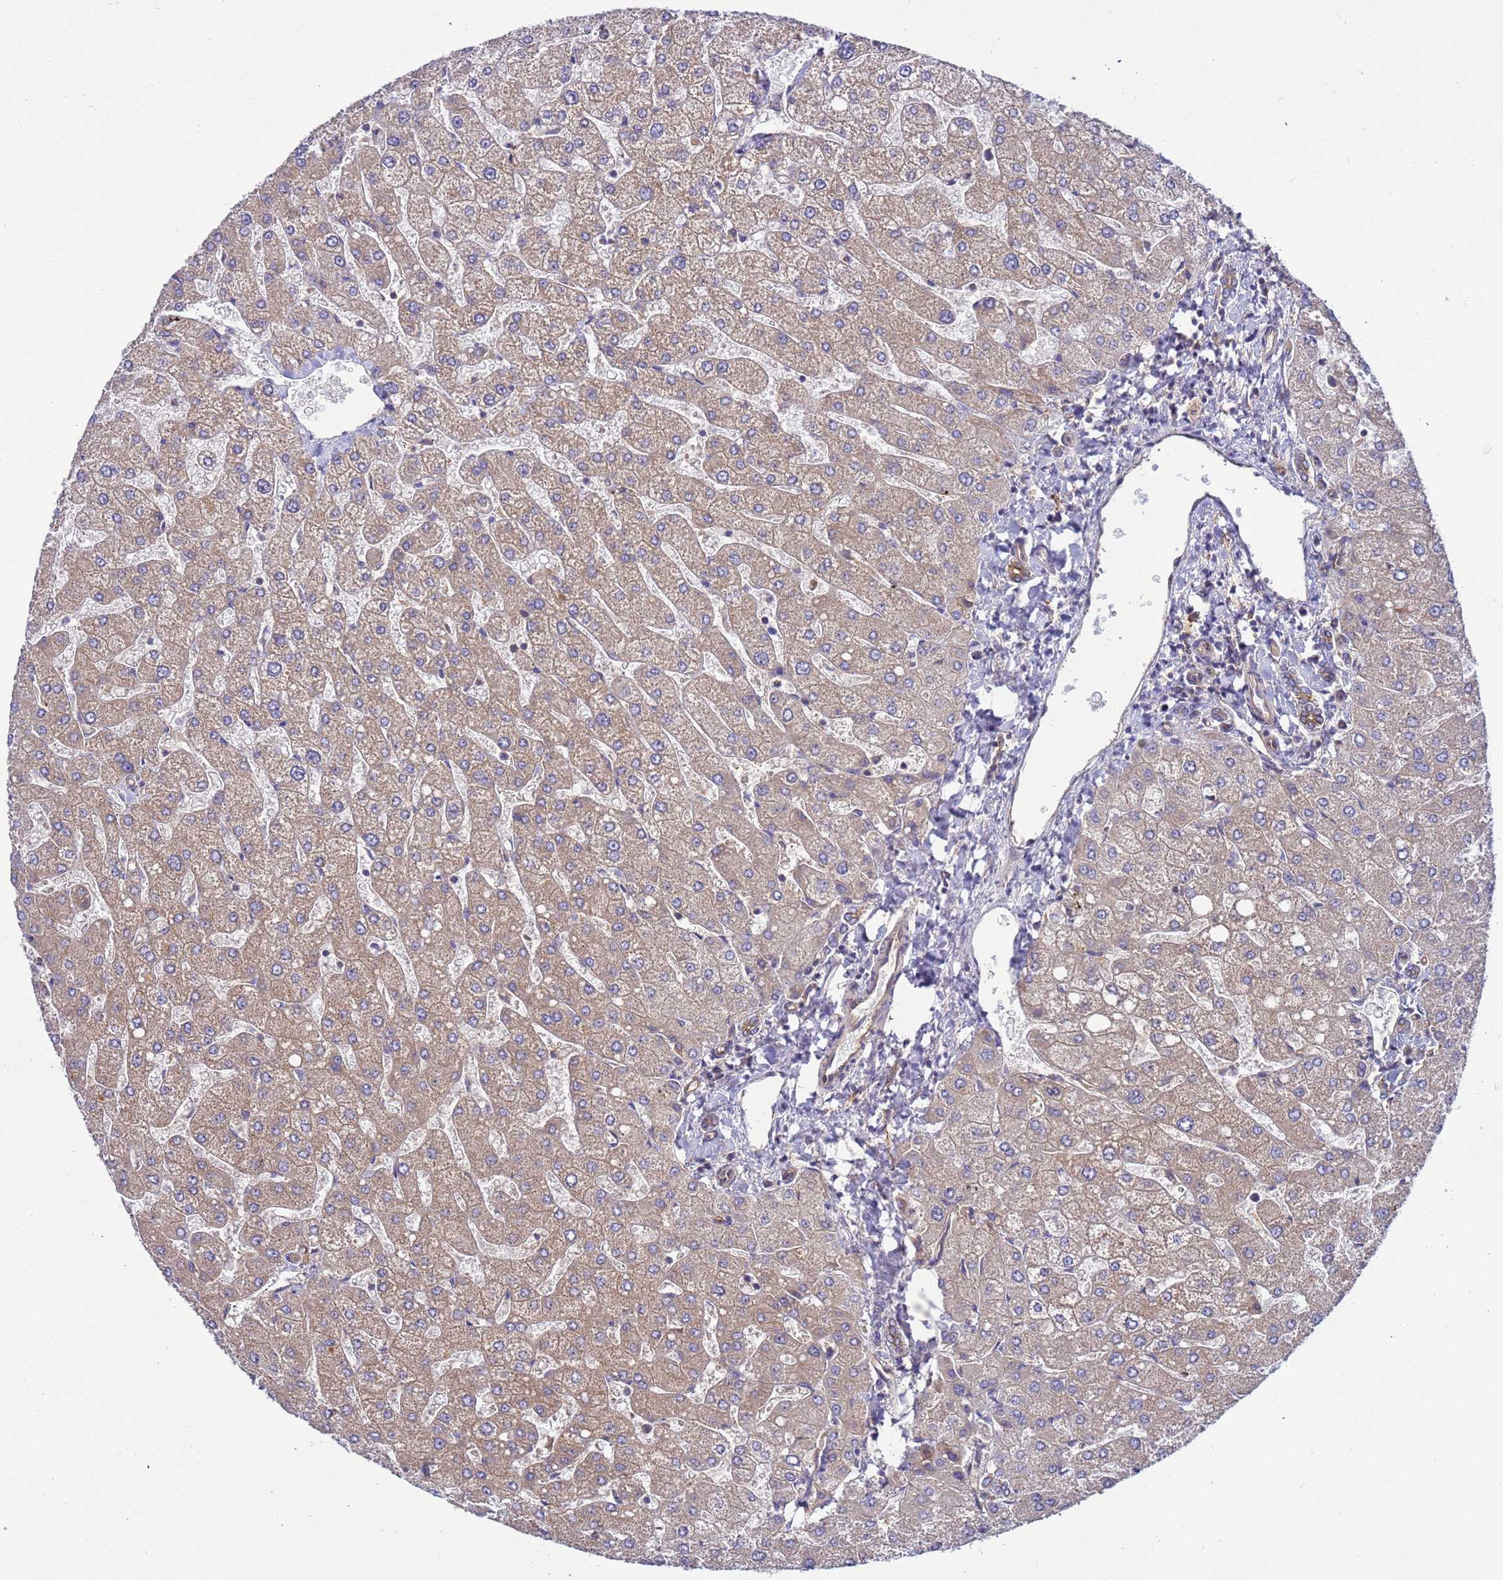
{"staining": {"intensity": "strong", "quantity": ">75%", "location": "cytoplasmic/membranous"}, "tissue": "liver", "cell_type": "Cholangiocytes", "image_type": "normal", "snomed": [{"axis": "morphology", "description": "Normal tissue, NOS"}, {"axis": "topography", "description": "Liver"}], "caption": "High-magnification brightfield microscopy of unremarkable liver stained with DAB (brown) and counterstained with hematoxylin (blue). cholangiocytes exhibit strong cytoplasmic/membranous staining is appreciated in approximately>75% of cells. Immunohistochemistry (ihc) stains the protein in brown and the nuclei are stained blue.", "gene": "SMCO3", "patient": {"sex": "male", "age": 55}}